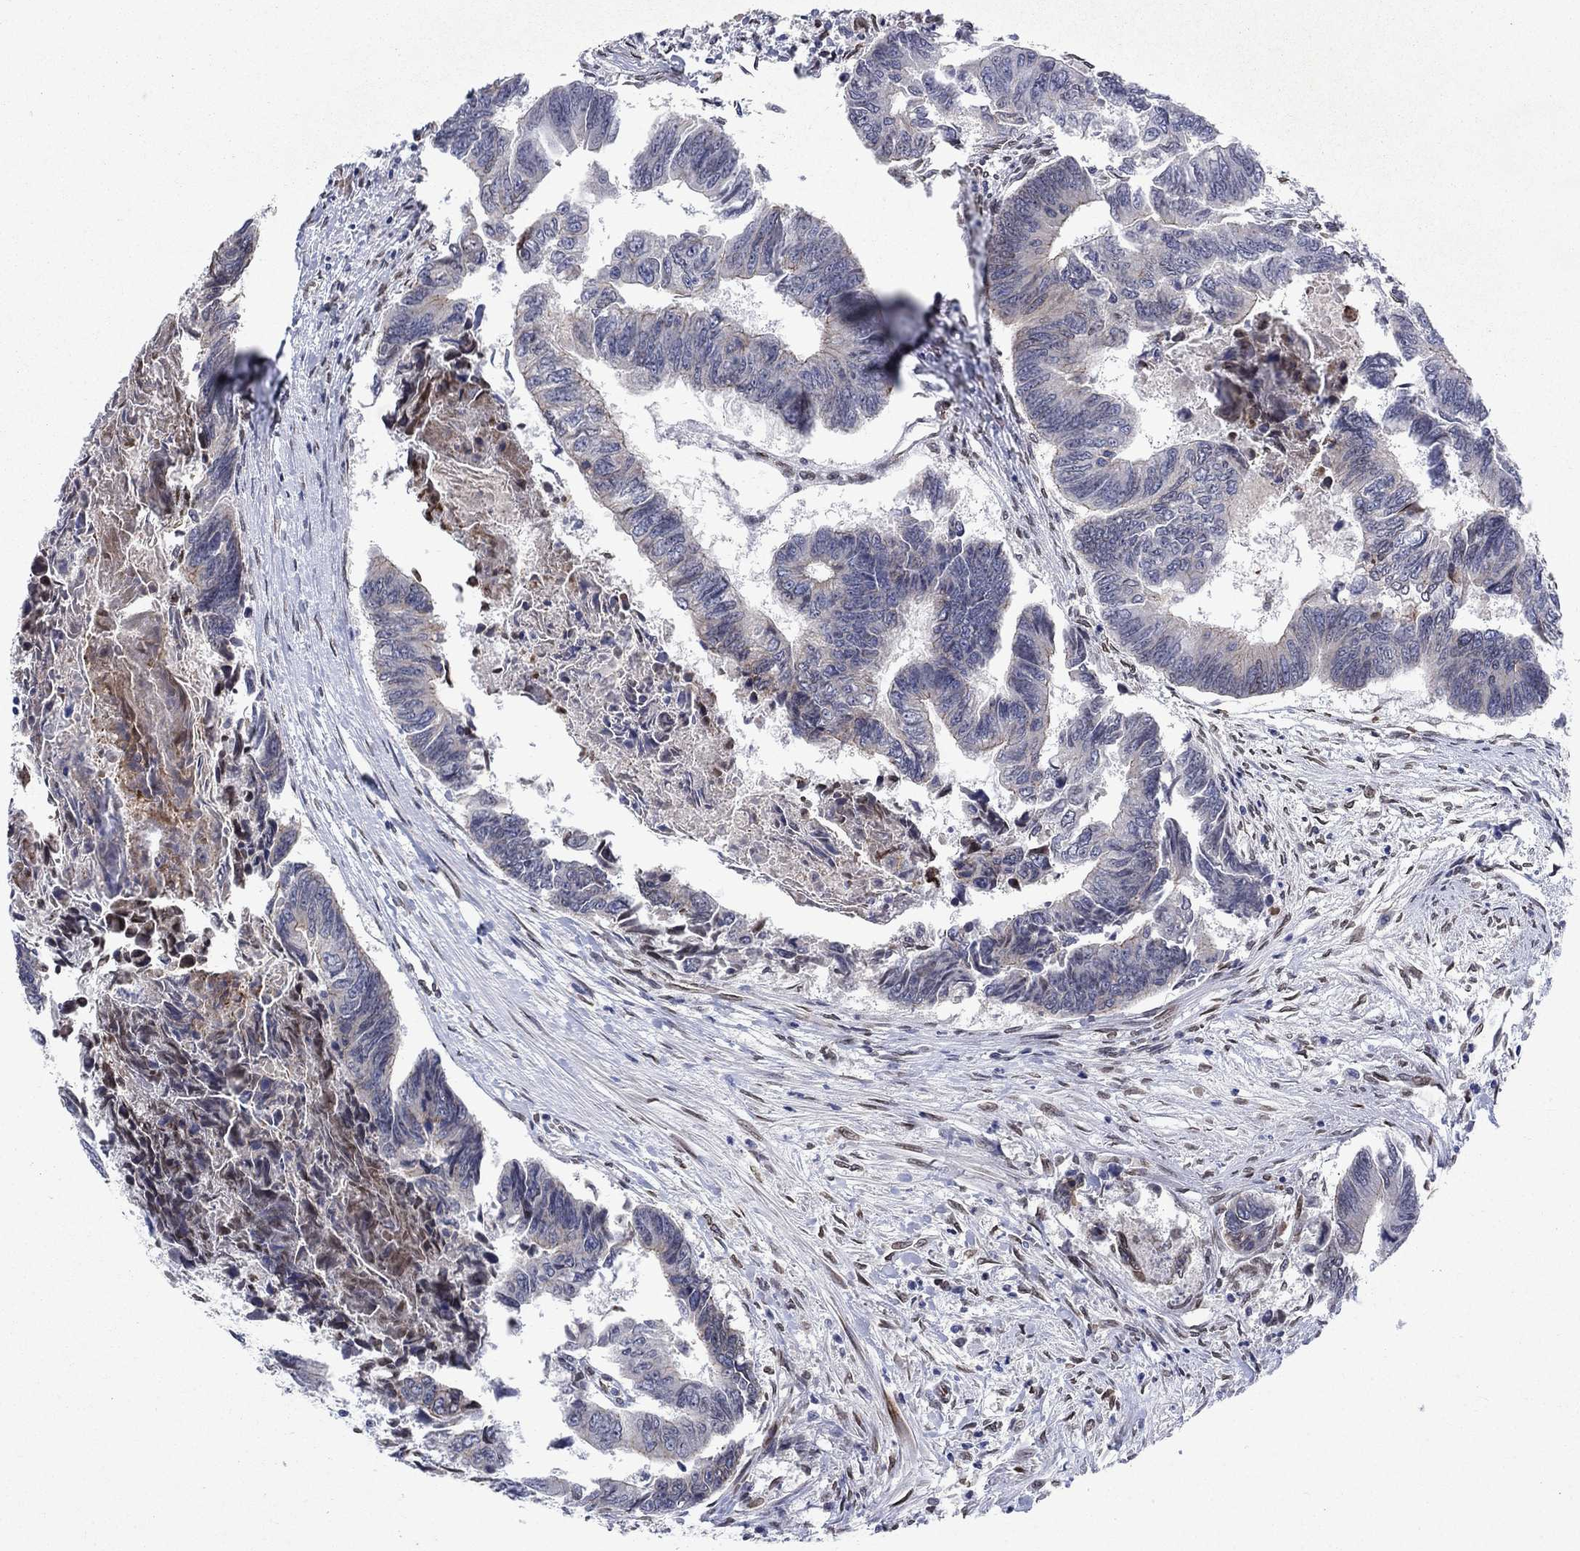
{"staining": {"intensity": "negative", "quantity": "none", "location": "none"}, "tissue": "colorectal cancer", "cell_type": "Tumor cells", "image_type": "cancer", "snomed": [{"axis": "morphology", "description": "Adenocarcinoma, NOS"}, {"axis": "topography", "description": "Colon"}], "caption": "Human colorectal cancer (adenocarcinoma) stained for a protein using immunohistochemistry displays no expression in tumor cells.", "gene": "EMC9", "patient": {"sex": "female", "age": 65}}